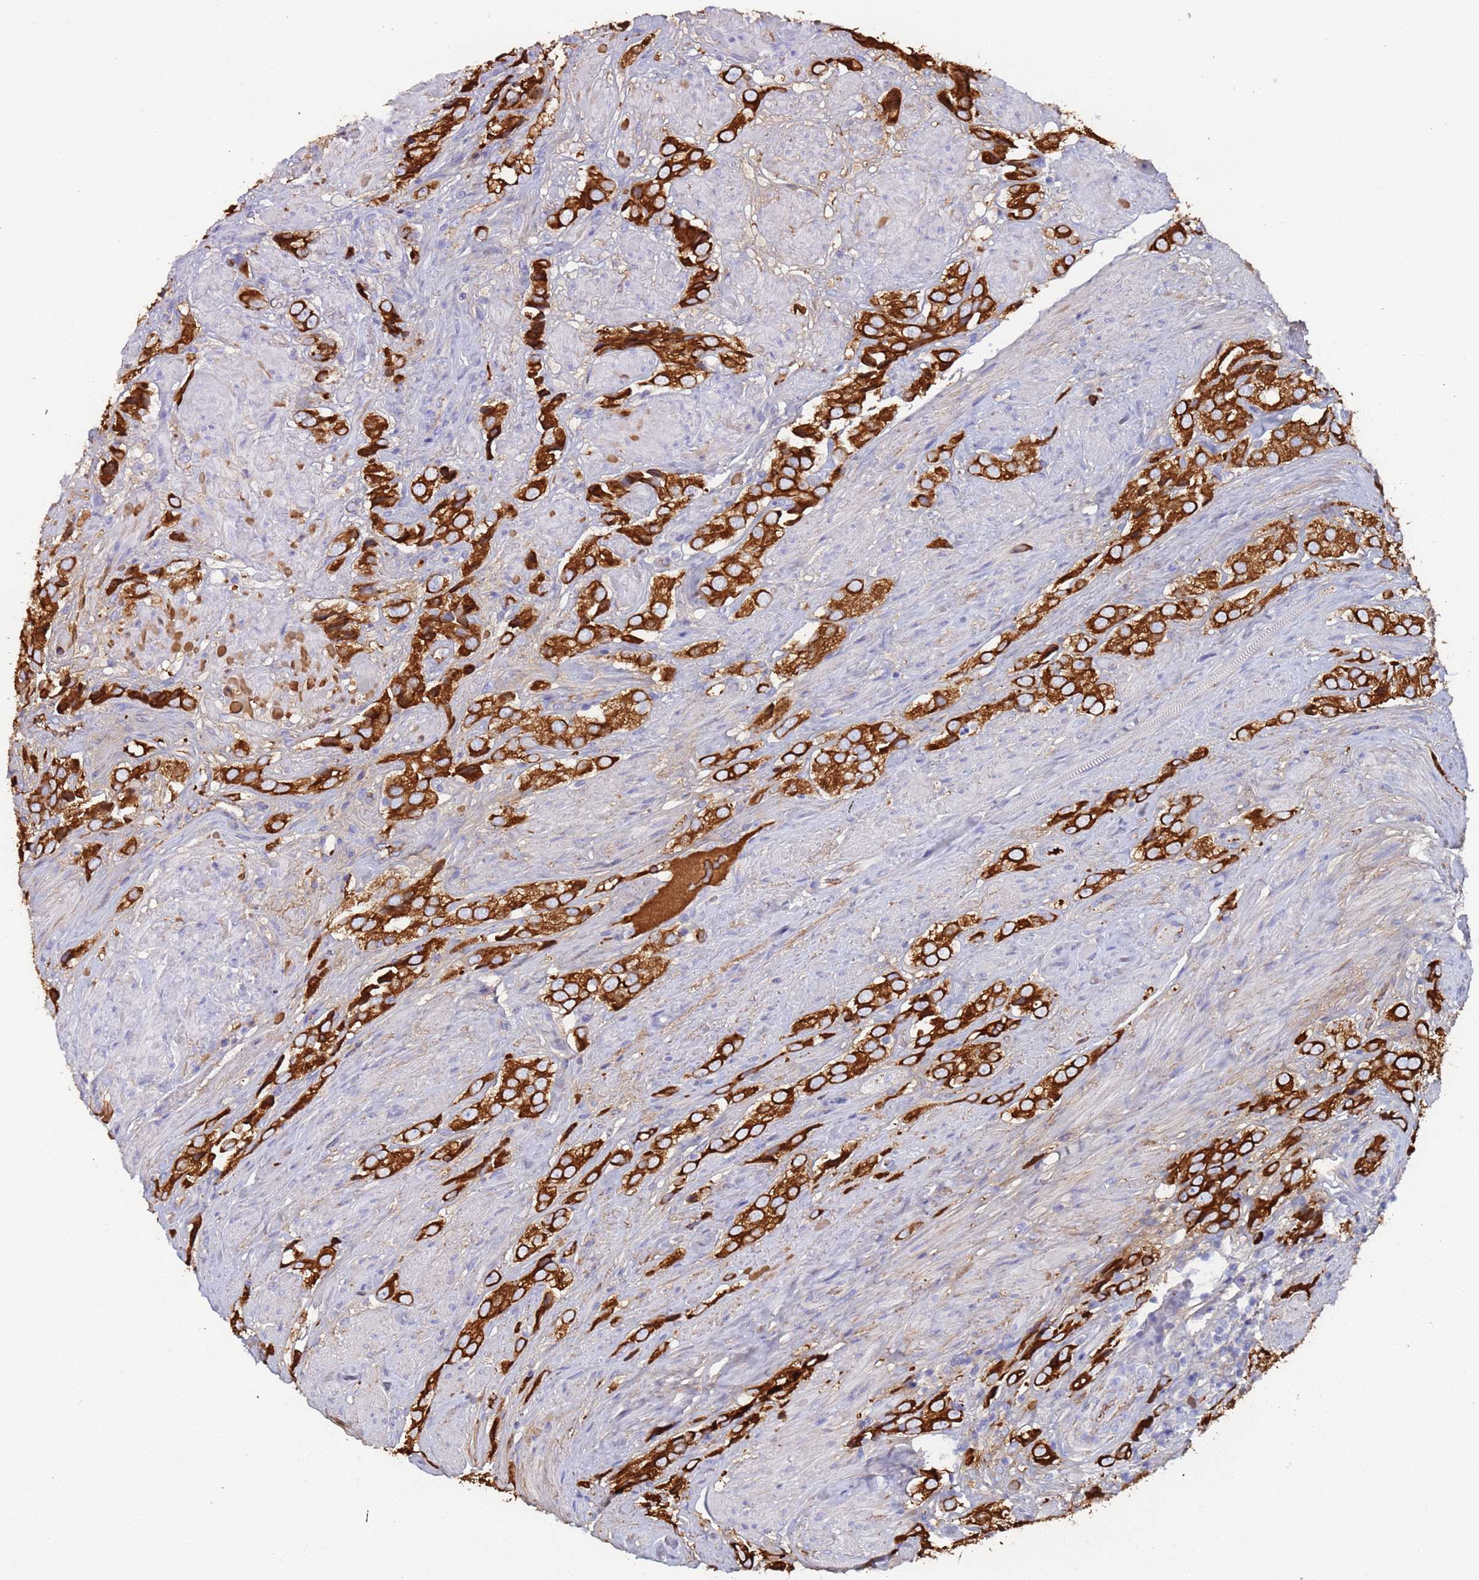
{"staining": {"intensity": "strong", "quantity": ">75%", "location": "cytoplasmic/membranous"}, "tissue": "prostate cancer", "cell_type": "Tumor cells", "image_type": "cancer", "snomed": [{"axis": "morphology", "description": "Adenocarcinoma, High grade"}, {"axis": "topography", "description": "Prostate and seminal vesicle, NOS"}], "caption": "Prostate adenocarcinoma (high-grade) stained with a protein marker reveals strong staining in tumor cells.", "gene": "CYSLTR2", "patient": {"sex": "male", "age": 64}}